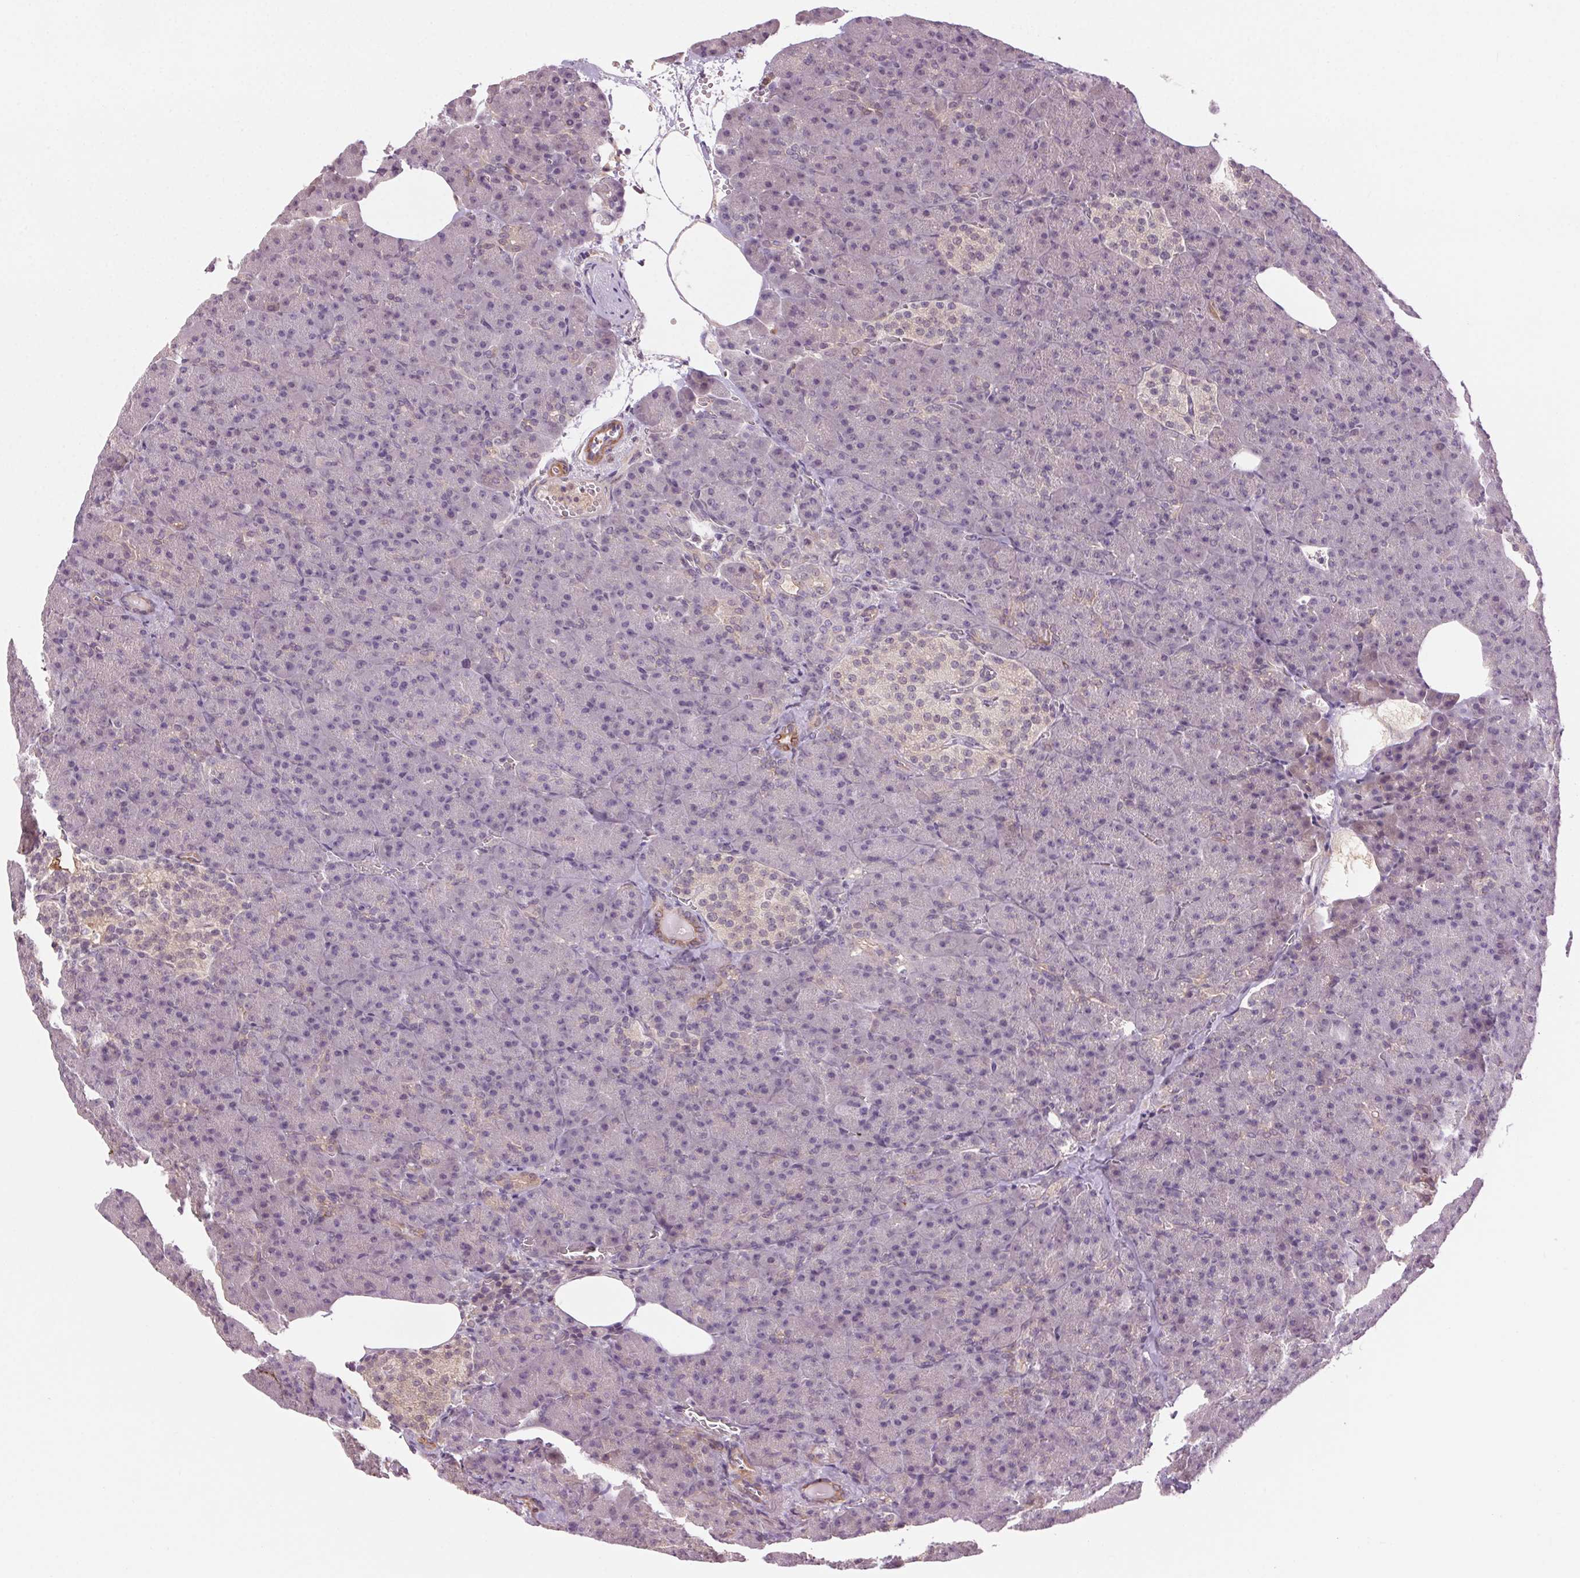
{"staining": {"intensity": "moderate", "quantity": "<25%", "location": "cytoplasmic/membranous"}, "tissue": "pancreas", "cell_type": "Exocrine glandular cells", "image_type": "normal", "snomed": [{"axis": "morphology", "description": "Normal tissue, NOS"}, {"axis": "topography", "description": "Pancreas"}], "caption": "A high-resolution histopathology image shows immunohistochemistry staining of benign pancreas, which exhibits moderate cytoplasmic/membranous staining in approximately <25% of exocrine glandular cells.", "gene": "HHLA2", "patient": {"sex": "female", "age": 74}}